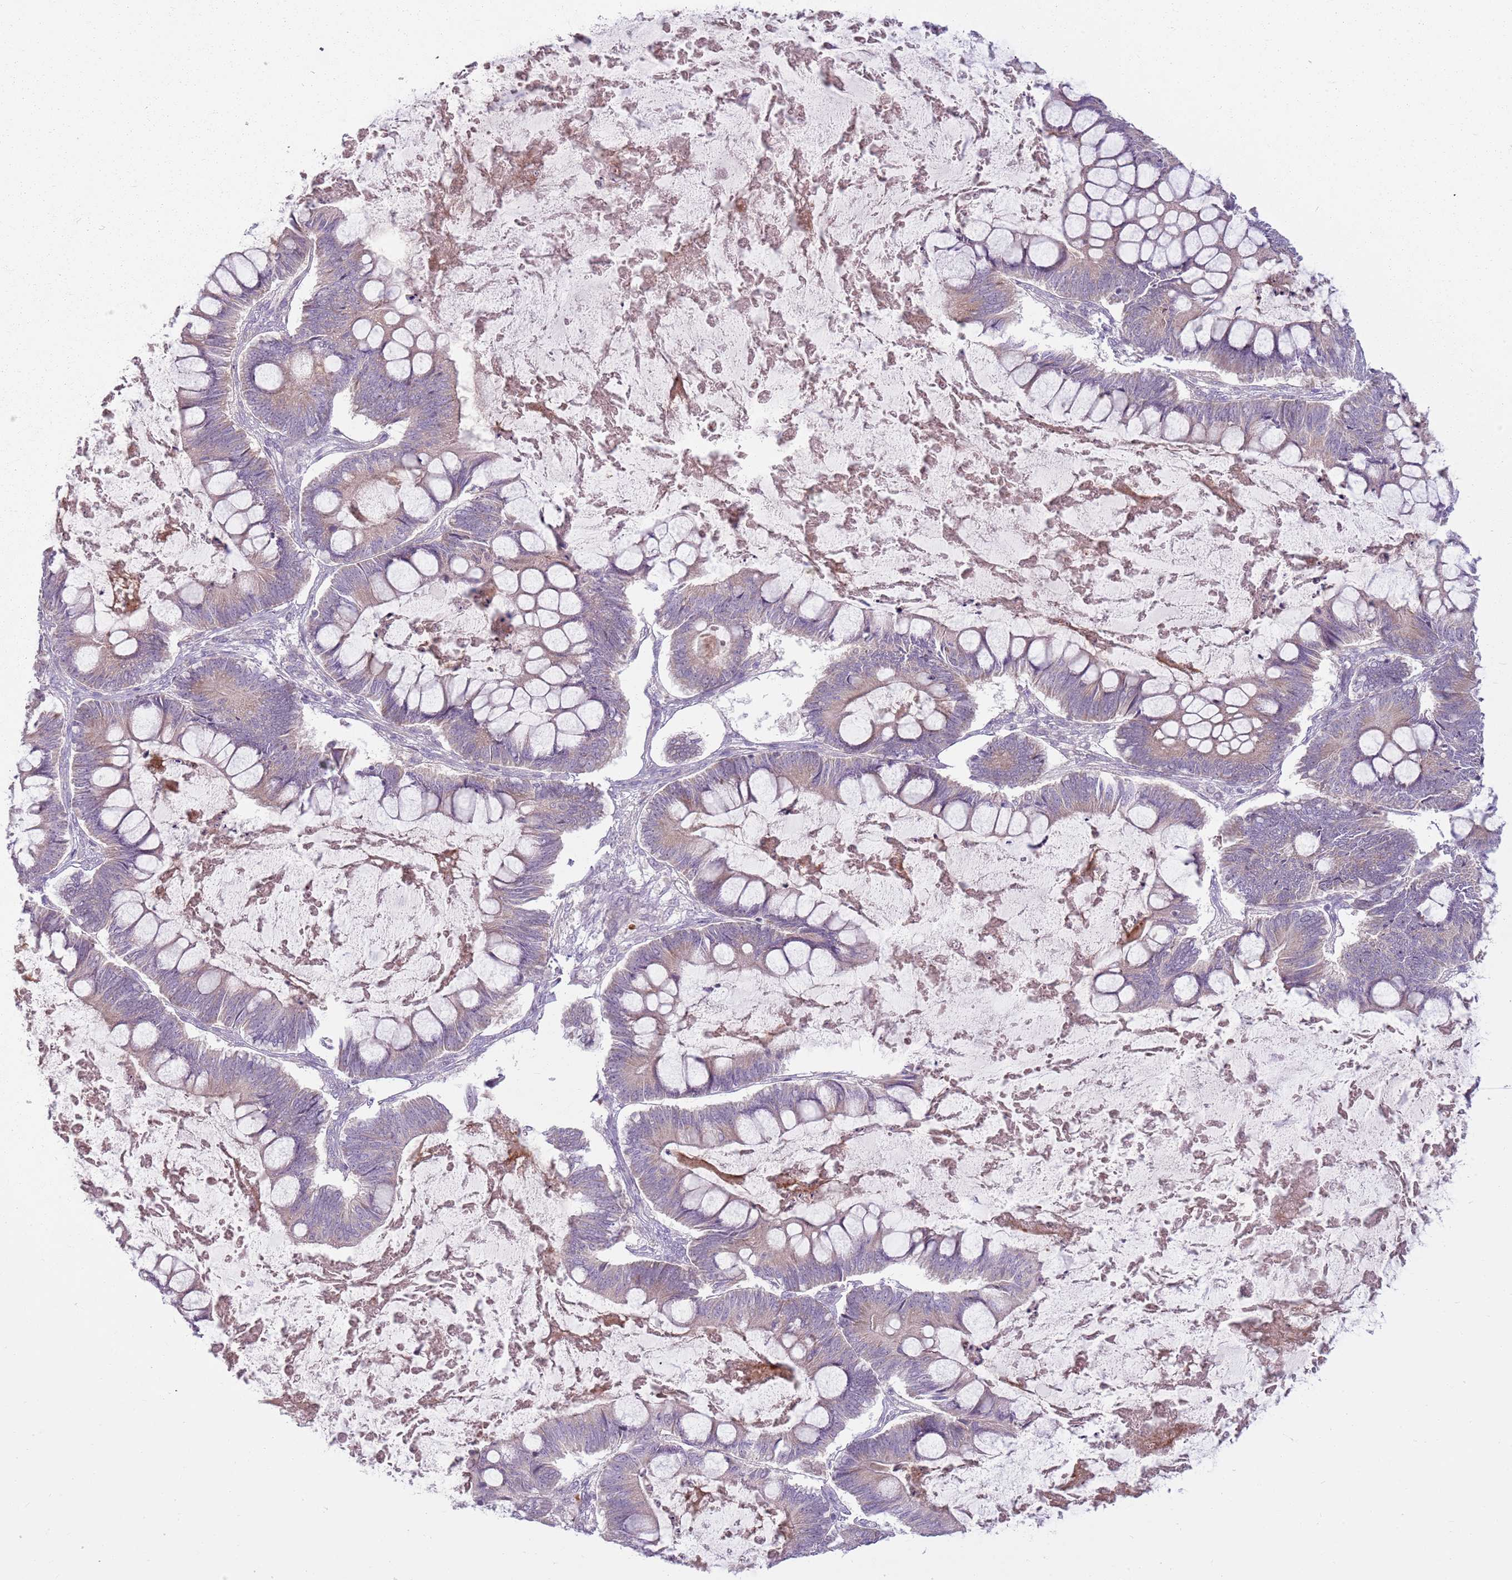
{"staining": {"intensity": "weak", "quantity": "25%-75%", "location": "cytoplasmic/membranous"}, "tissue": "ovarian cancer", "cell_type": "Tumor cells", "image_type": "cancer", "snomed": [{"axis": "morphology", "description": "Cystadenocarcinoma, mucinous, NOS"}, {"axis": "topography", "description": "Ovary"}], "caption": "Protein positivity by immunohistochemistry exhibits weak cytoplasmic/membranous staining in about 25%-75% of tumor cells in mucinous cystadenocarcinoma (ovarian).", "gene": "HSPA14", "patient": {"sex": "female", "age": 61}}